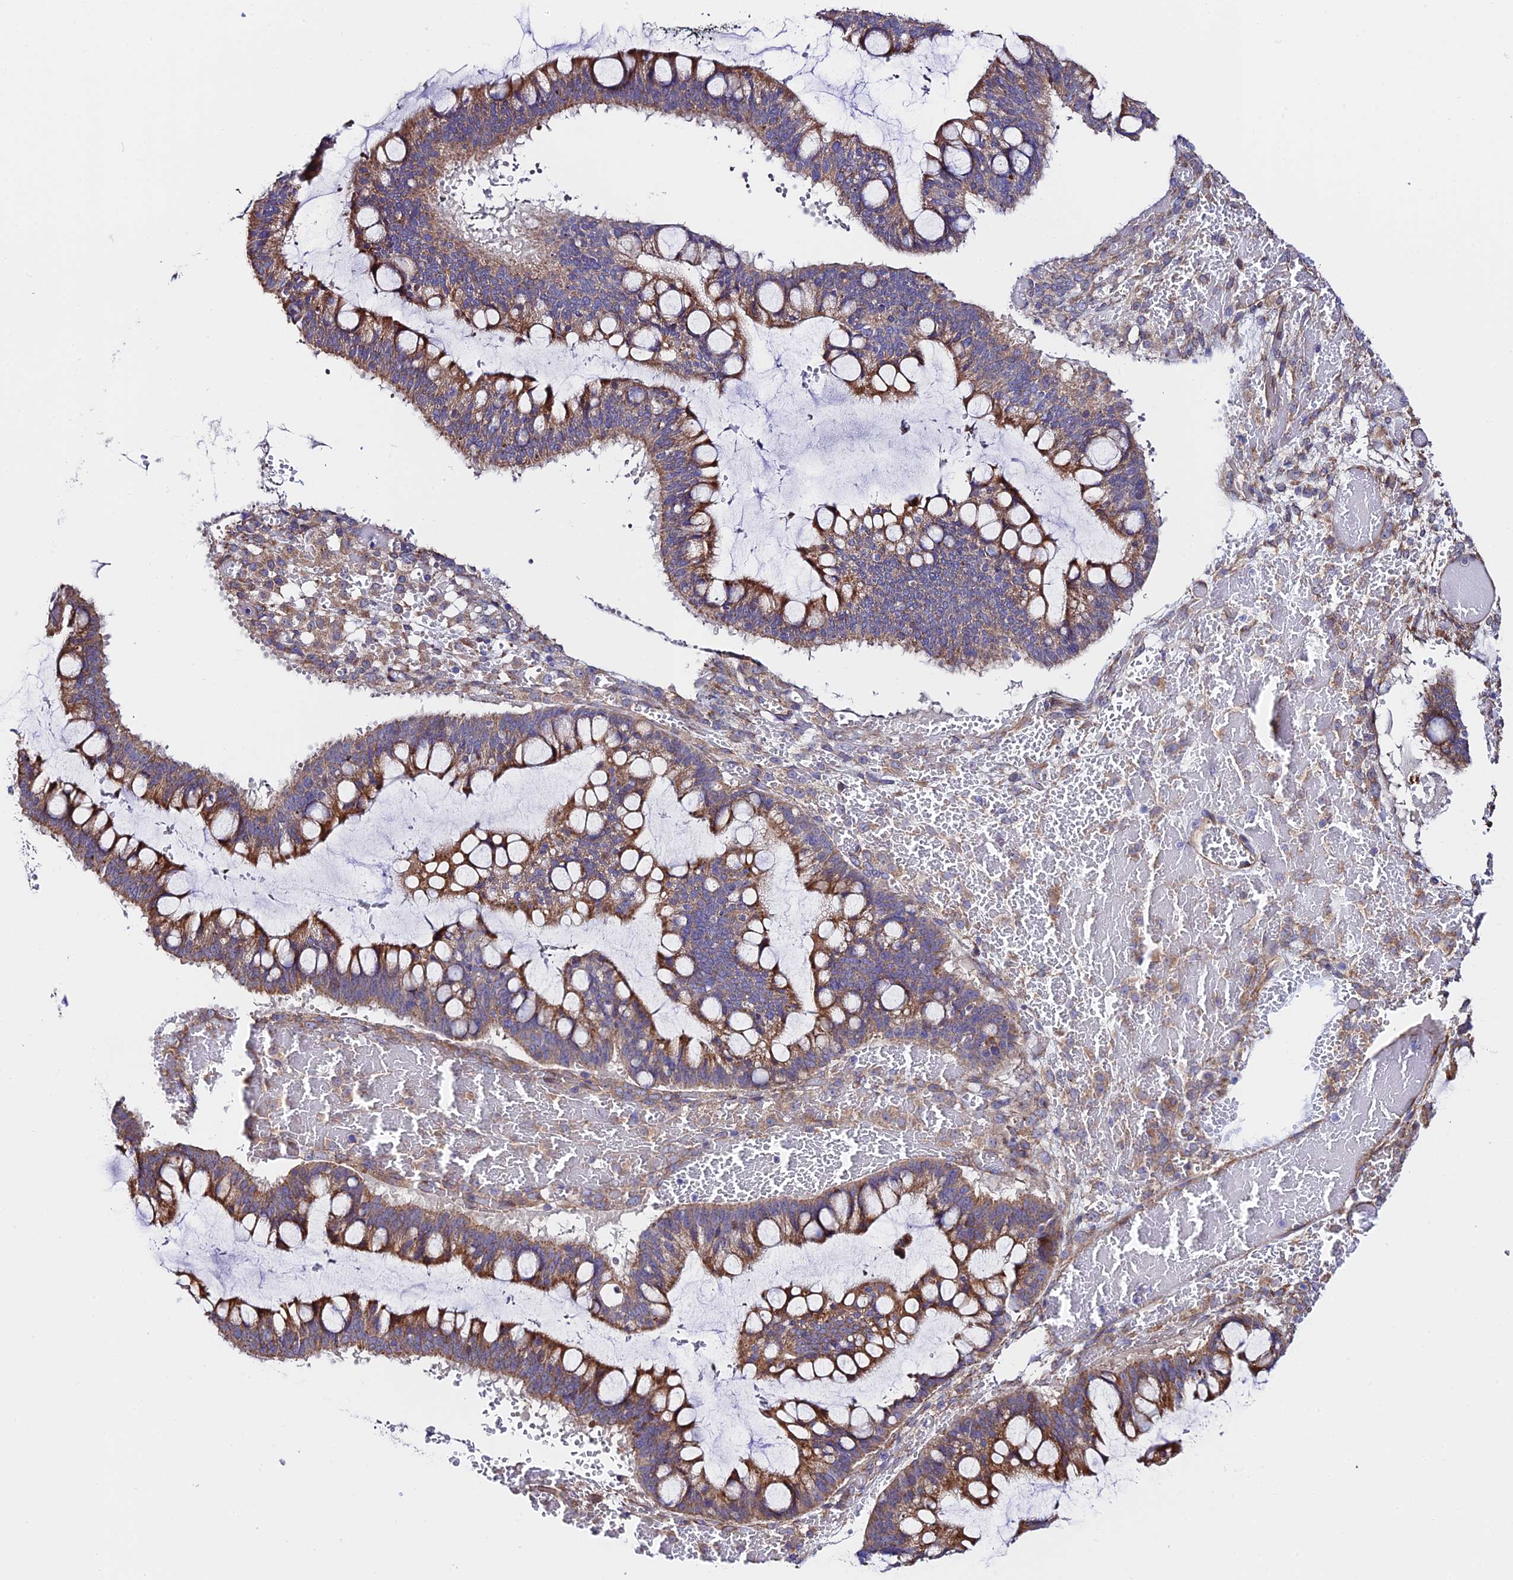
{"staining": {"intensity": "moderate", "quantity": ">75%", "location": "cytoplasmic/membranous"}, "tissue": "ovarian cancer", "cell_type": "Tumor cells", "image_type": "cancer", "snomed": [{"axis": "morphology", "description": "Cystadenocarcinoma, mucinous, NOS"}, {"axis": "topography", "description": "Ovary"}], "caption": "Protein staining of ovarian cancer (mucinous cystadenocarcinoma) tissue reveals moderate cytoplasmic/membranous expression in approximately >75% of tumor cells.", "gene": "VPS13C", "patient": {"sex": "female", "age": 73}}